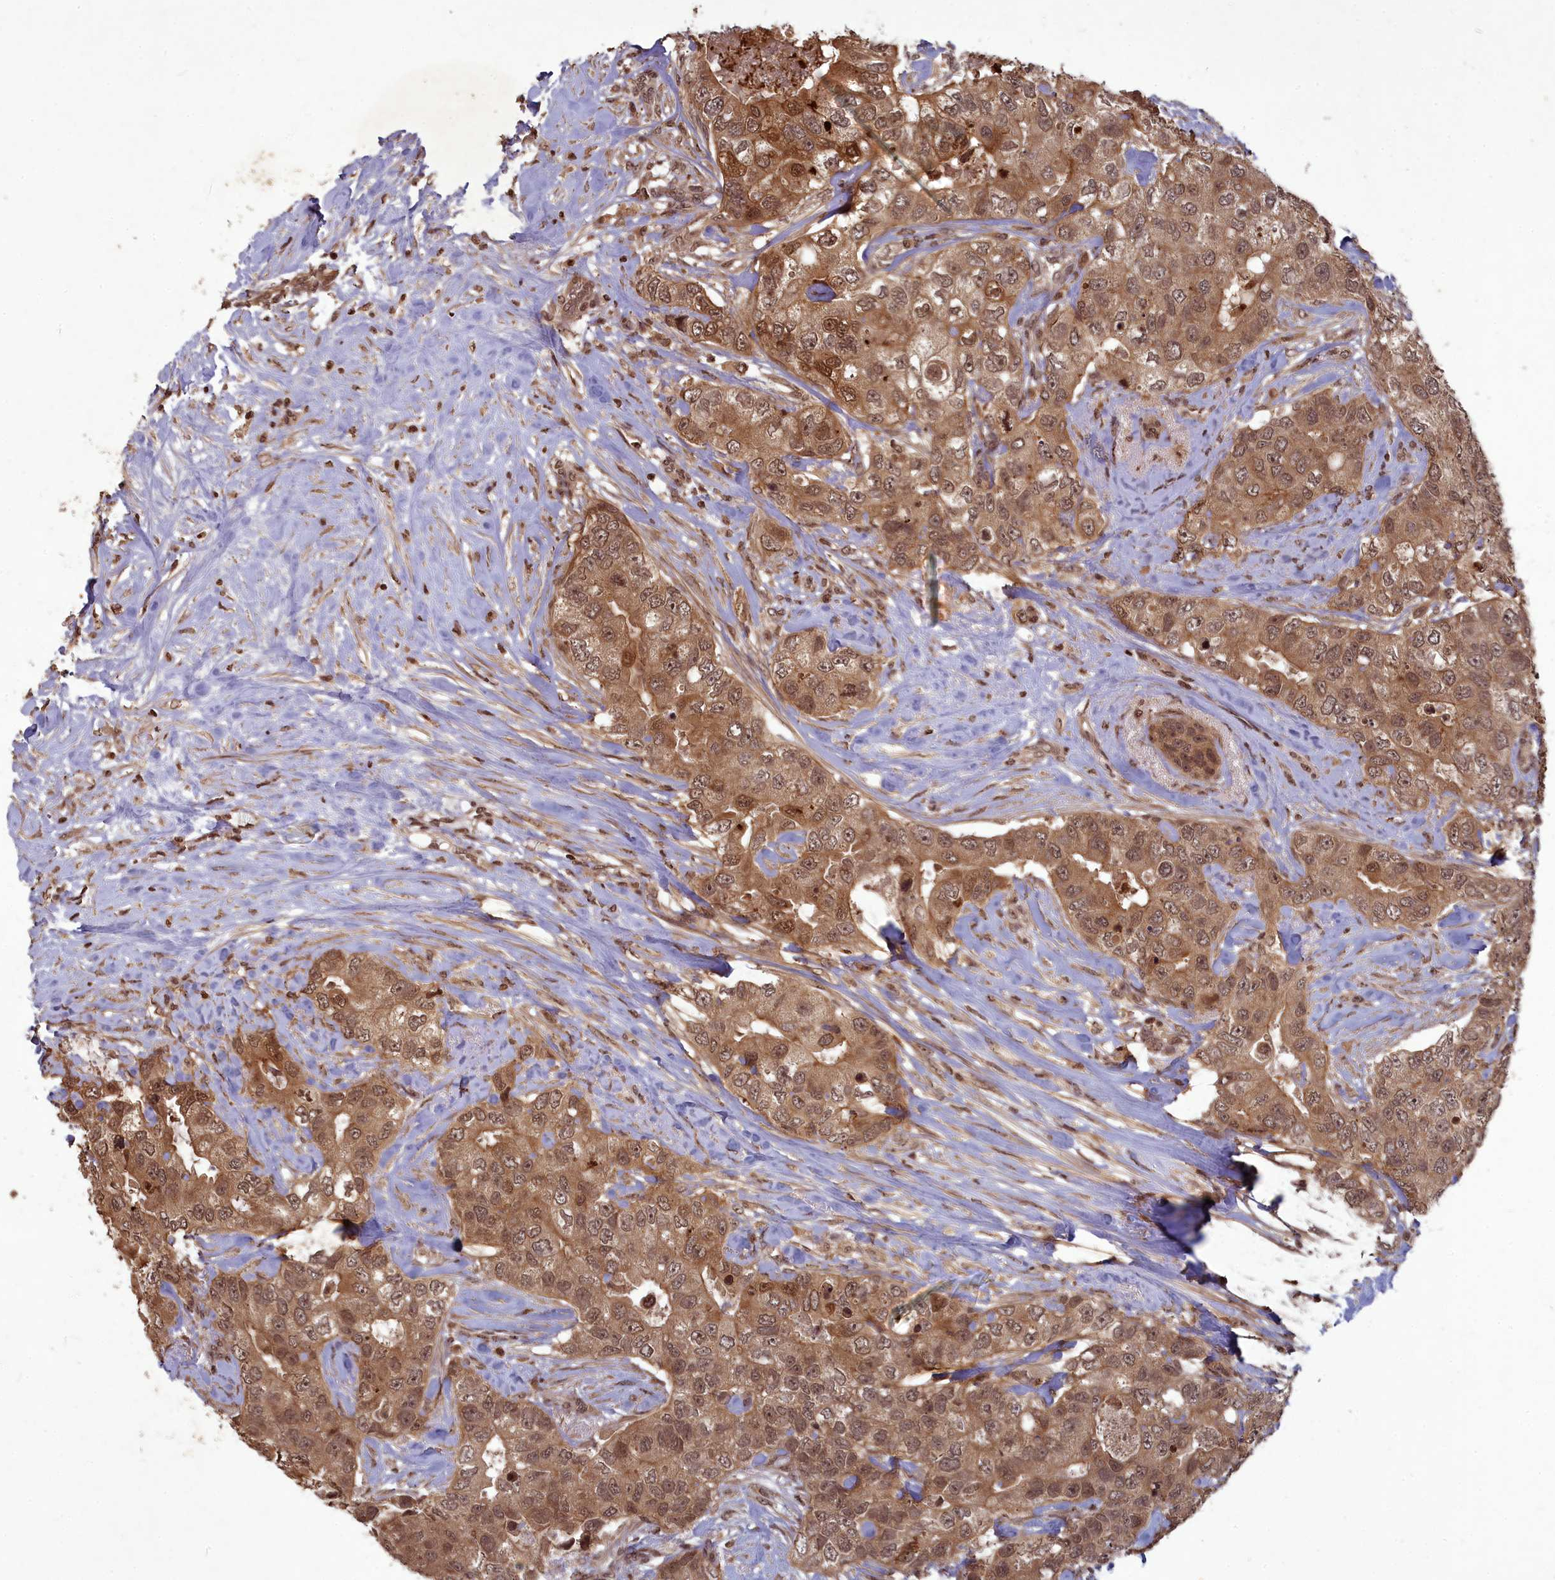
{"staining": {"intensity": "moderate", "quantity": ">75%", "location": "cytoplasmic/membranous,nuclear"}, "tissue": "breast cancer", "cell_type": "Tumor cells", "image_type": "cancer", "snomed": [{"axis": "morphology", "description": "Duct carcinoma"}, {"axis": "topography", "description": "Breast"}], "caption": "A high-resolution image shows immunohistochemistry staining of infiltrating ductal carcinoma (breast), which exhibits moderate cytoplasmic/membranous and nuclear expression in about >75% of tumor cells.", "gene": "SRMS", "patient": {"sex": "female", "age": 62}}